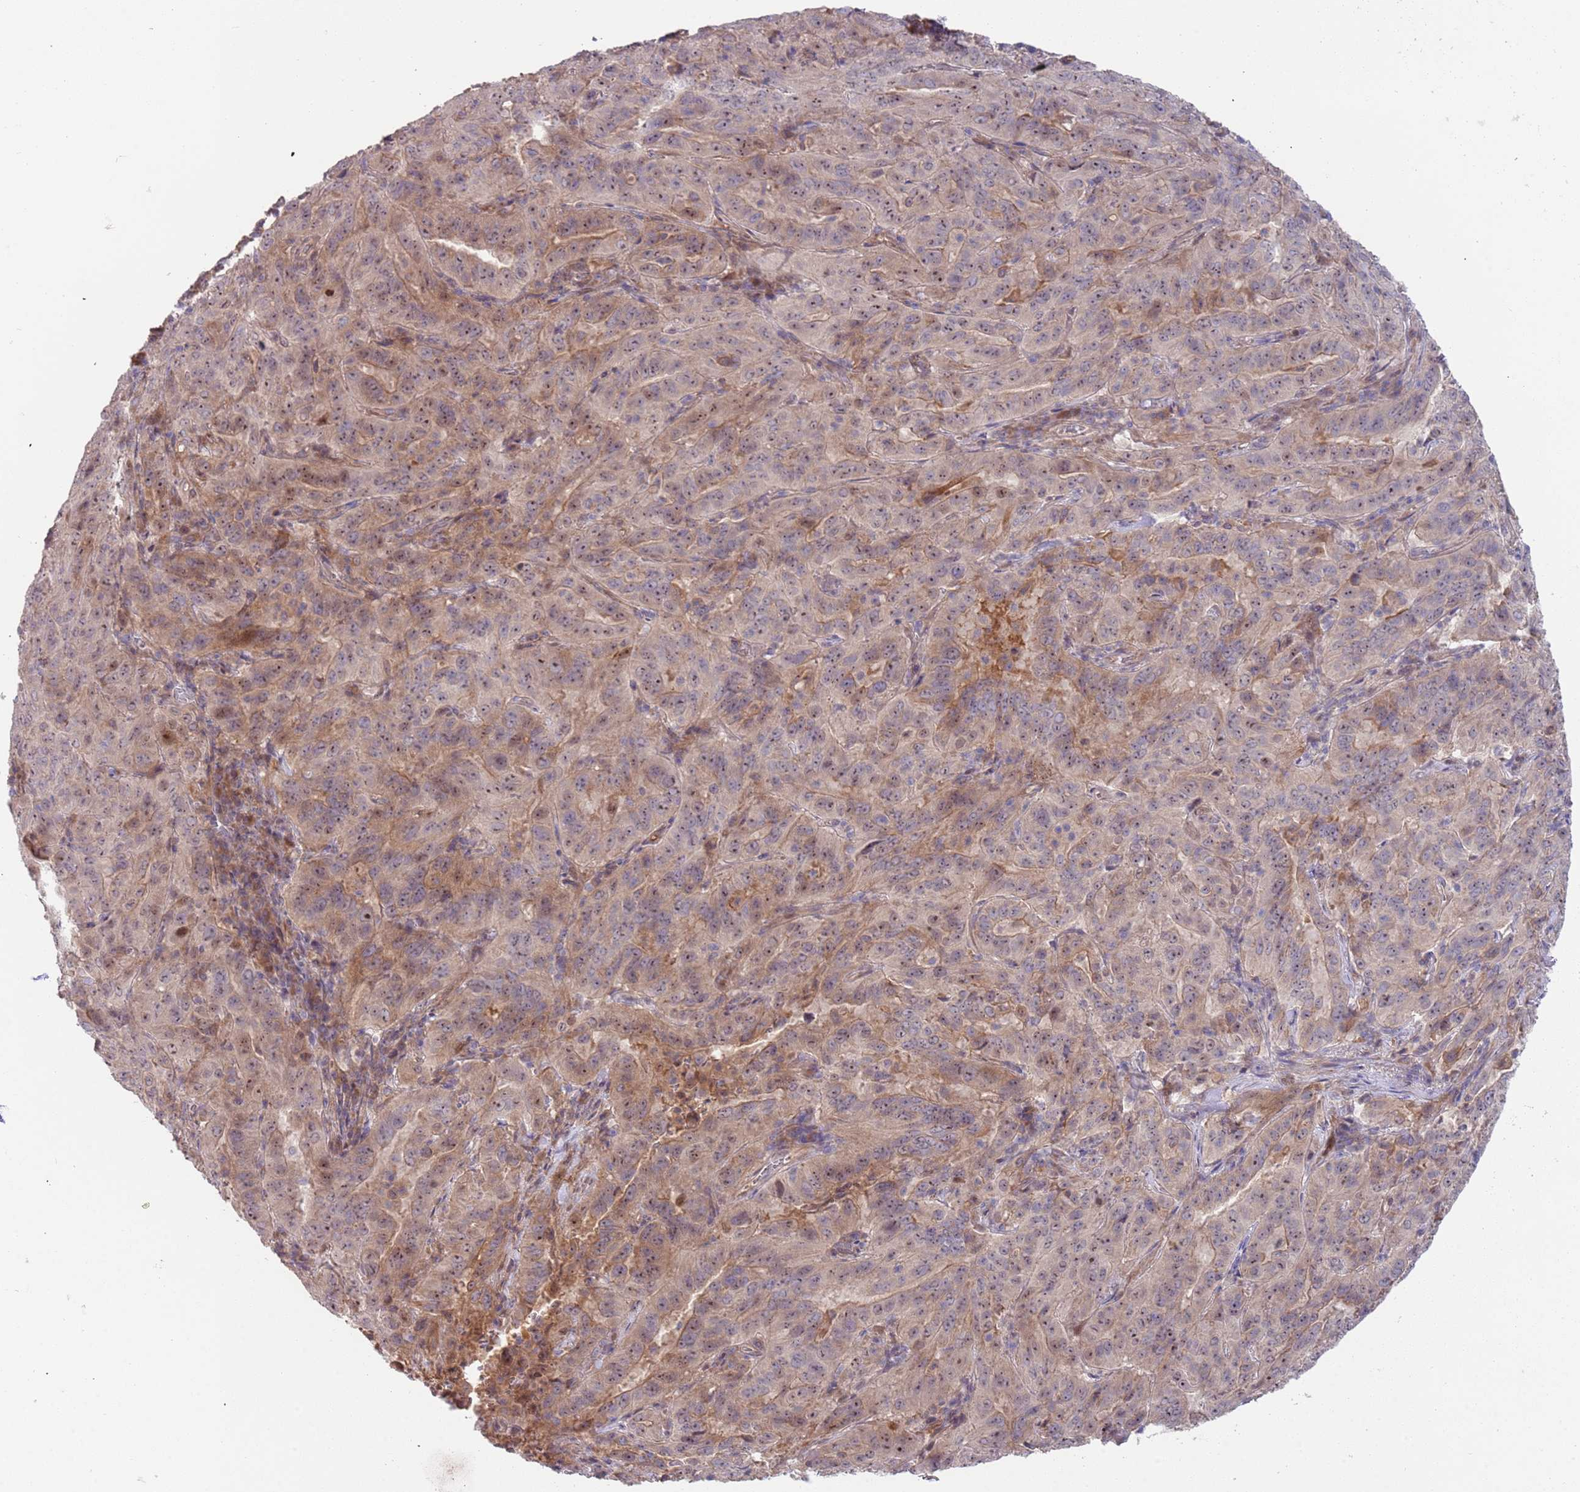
{"staining": {"intensity": "weak", "quantity": ">75%", "location": "cytoplasmic/membranous,nuclear"}, "tissue": "pancreatic cancer", "cell_type": "Tumor cells", "image_type": "cancer", "snomed": [{"axis": "morphology", "description": "Adenocarcinoma, NOS"}, {"axis": "topography", "description": "Pancreas"}], "caption": "Pancreatic cancer stained for a protein (brown) reveals weak cytoplasmic/membranous and nuclear positive positivity in approximately >75% of tumor cells.", "gene": "TRAPPC6B", "patient": {"sex": "male", "age": 63}}